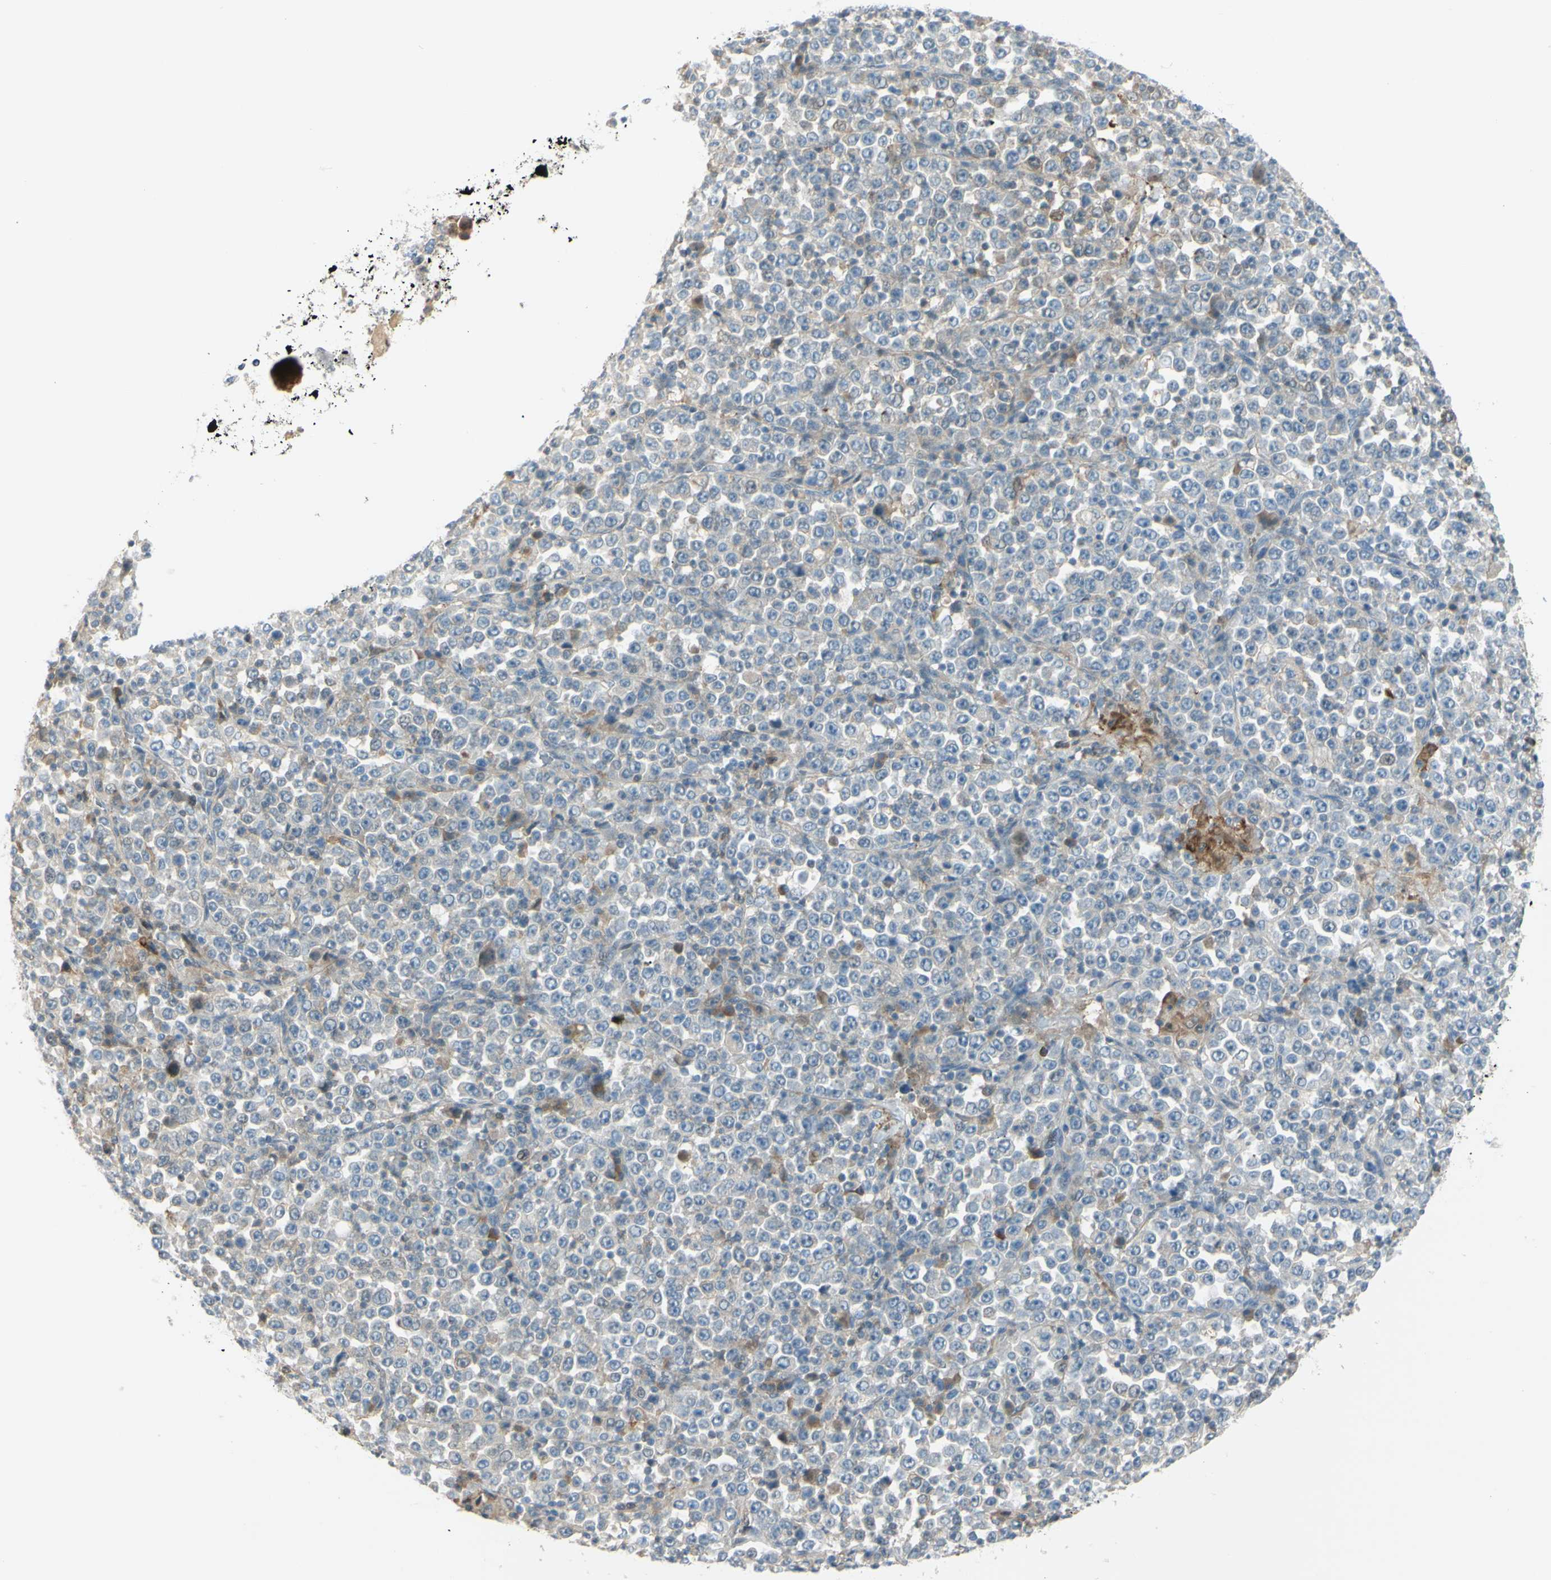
{"staining": {"intensity": "weak", "quantity": "<25%", "location": "cytoplasmic/membranous"}, "tissue": "stomach cancer", "cell_type": "Tumor cells", "image_type": "cancer", "snomed": [{"axis": "morphology", "description": "Normal tissue, NOS"}, {"axis": "morphology", "description": "Adenocarcinoma, NOS"}, {"axis": "topography", "description": "Stomach, upper"}, {"axis": "topography", "description": "Stomach"}], "caption": "Human stomach adenocarcinoma stained for a protein using IHC shows no expression in tumor cells.", "gene": "C1orf159", "patient": {"sex": "male", "age": 59}}